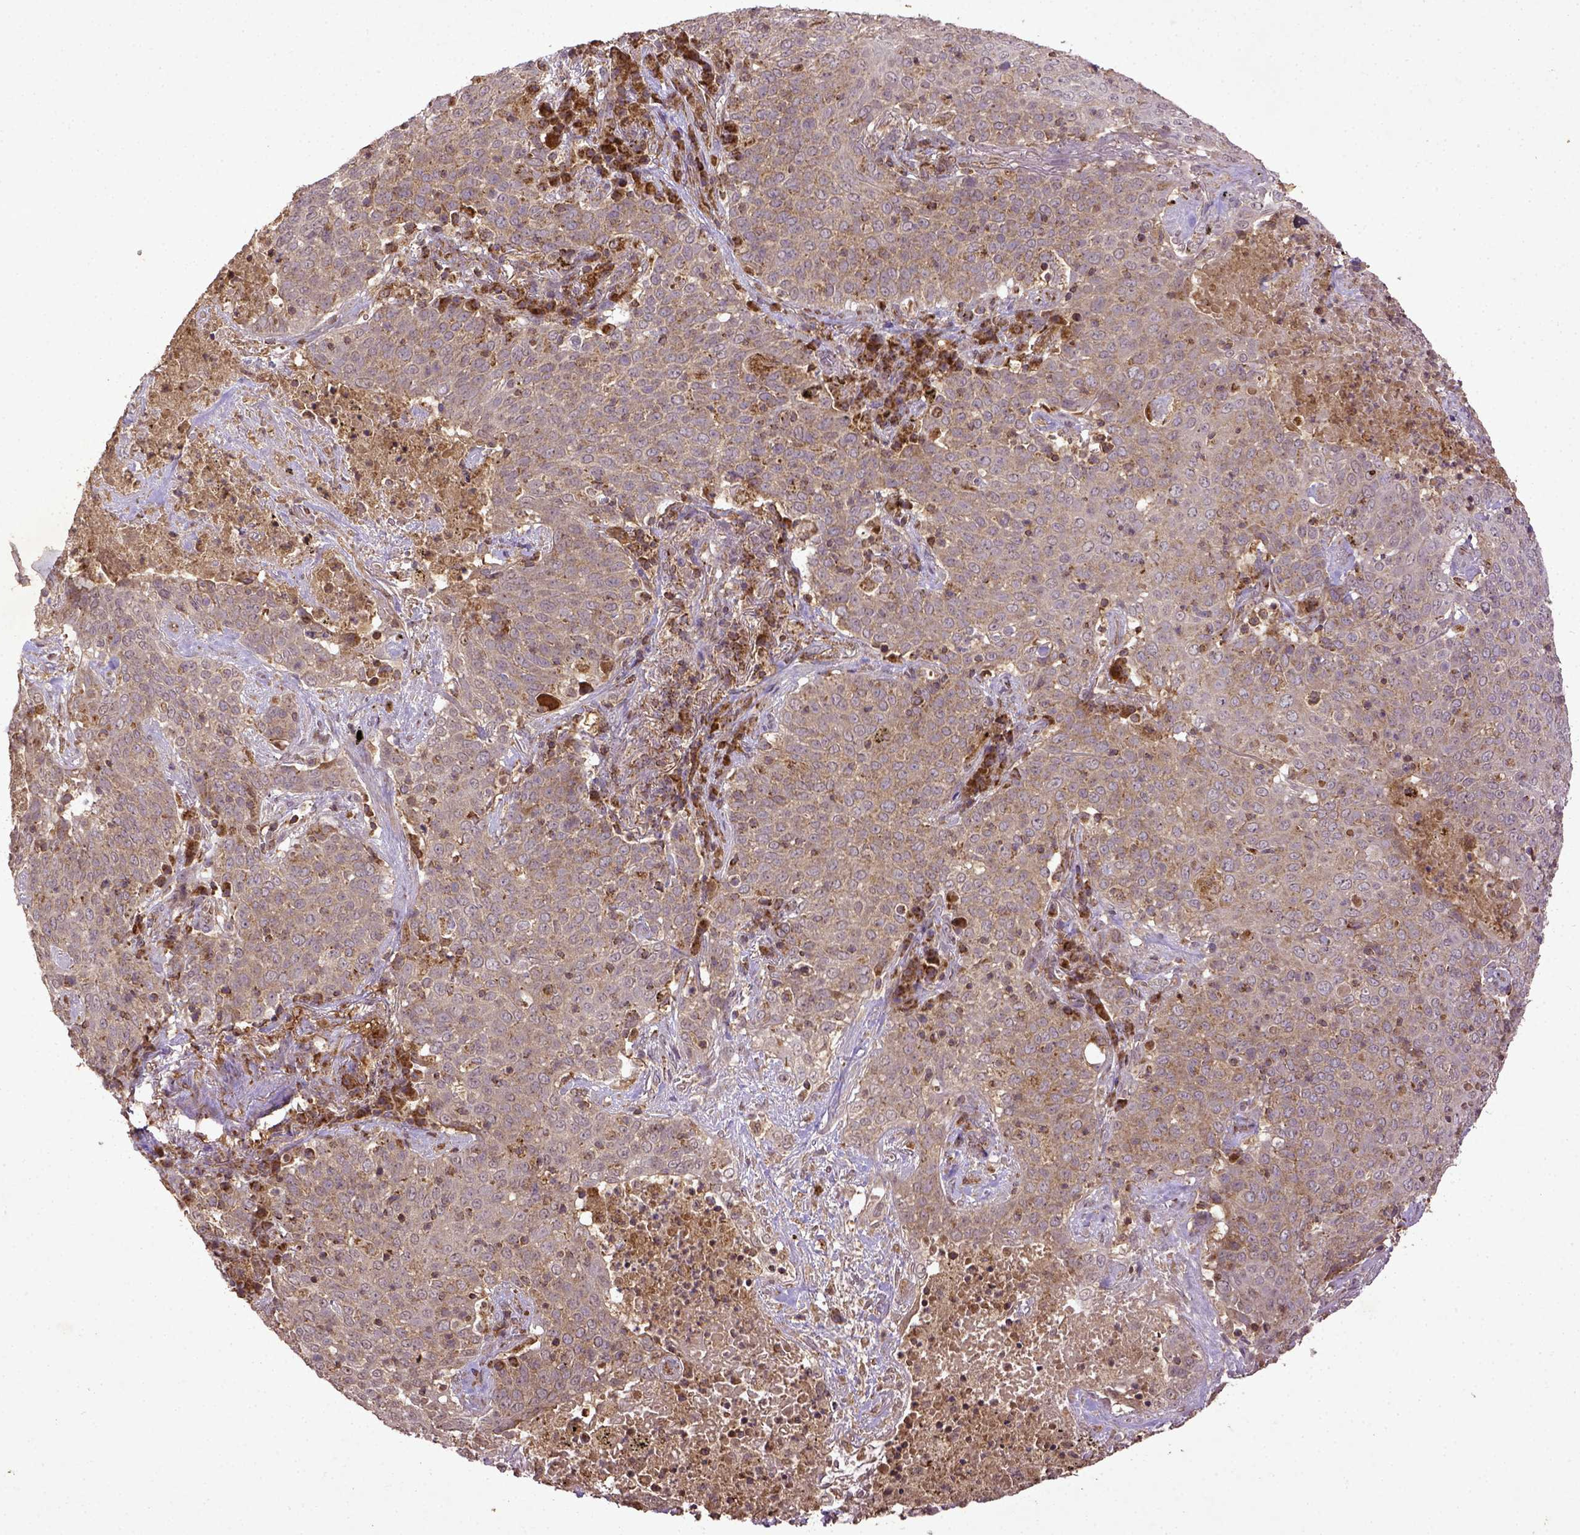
{"staining": {"intensity": "weak", "quantity": ">75%", "location": "cytoplasmic/membranous"}, "tissue": "lung cancer", "cell_type": "Tumor cells", "image_type": "cancer", "snomed": [{"axis": "morphology", "description": "Squamous cell carcinoma, NOS"}, {"axis": "topography", "description": "Lung"}], "caption": "Protein staining of lung cancer (squamous cell carcinoma) tissue displays weak cytoplasmic/membranous staining in about >75% of tumor cells. (DAB (3,3'-diaminobenzidine) IHC with brightfield microscopy, high magnification).", "gene": "MT-CO1", "patient": {"sex": "male", "age": 82}}